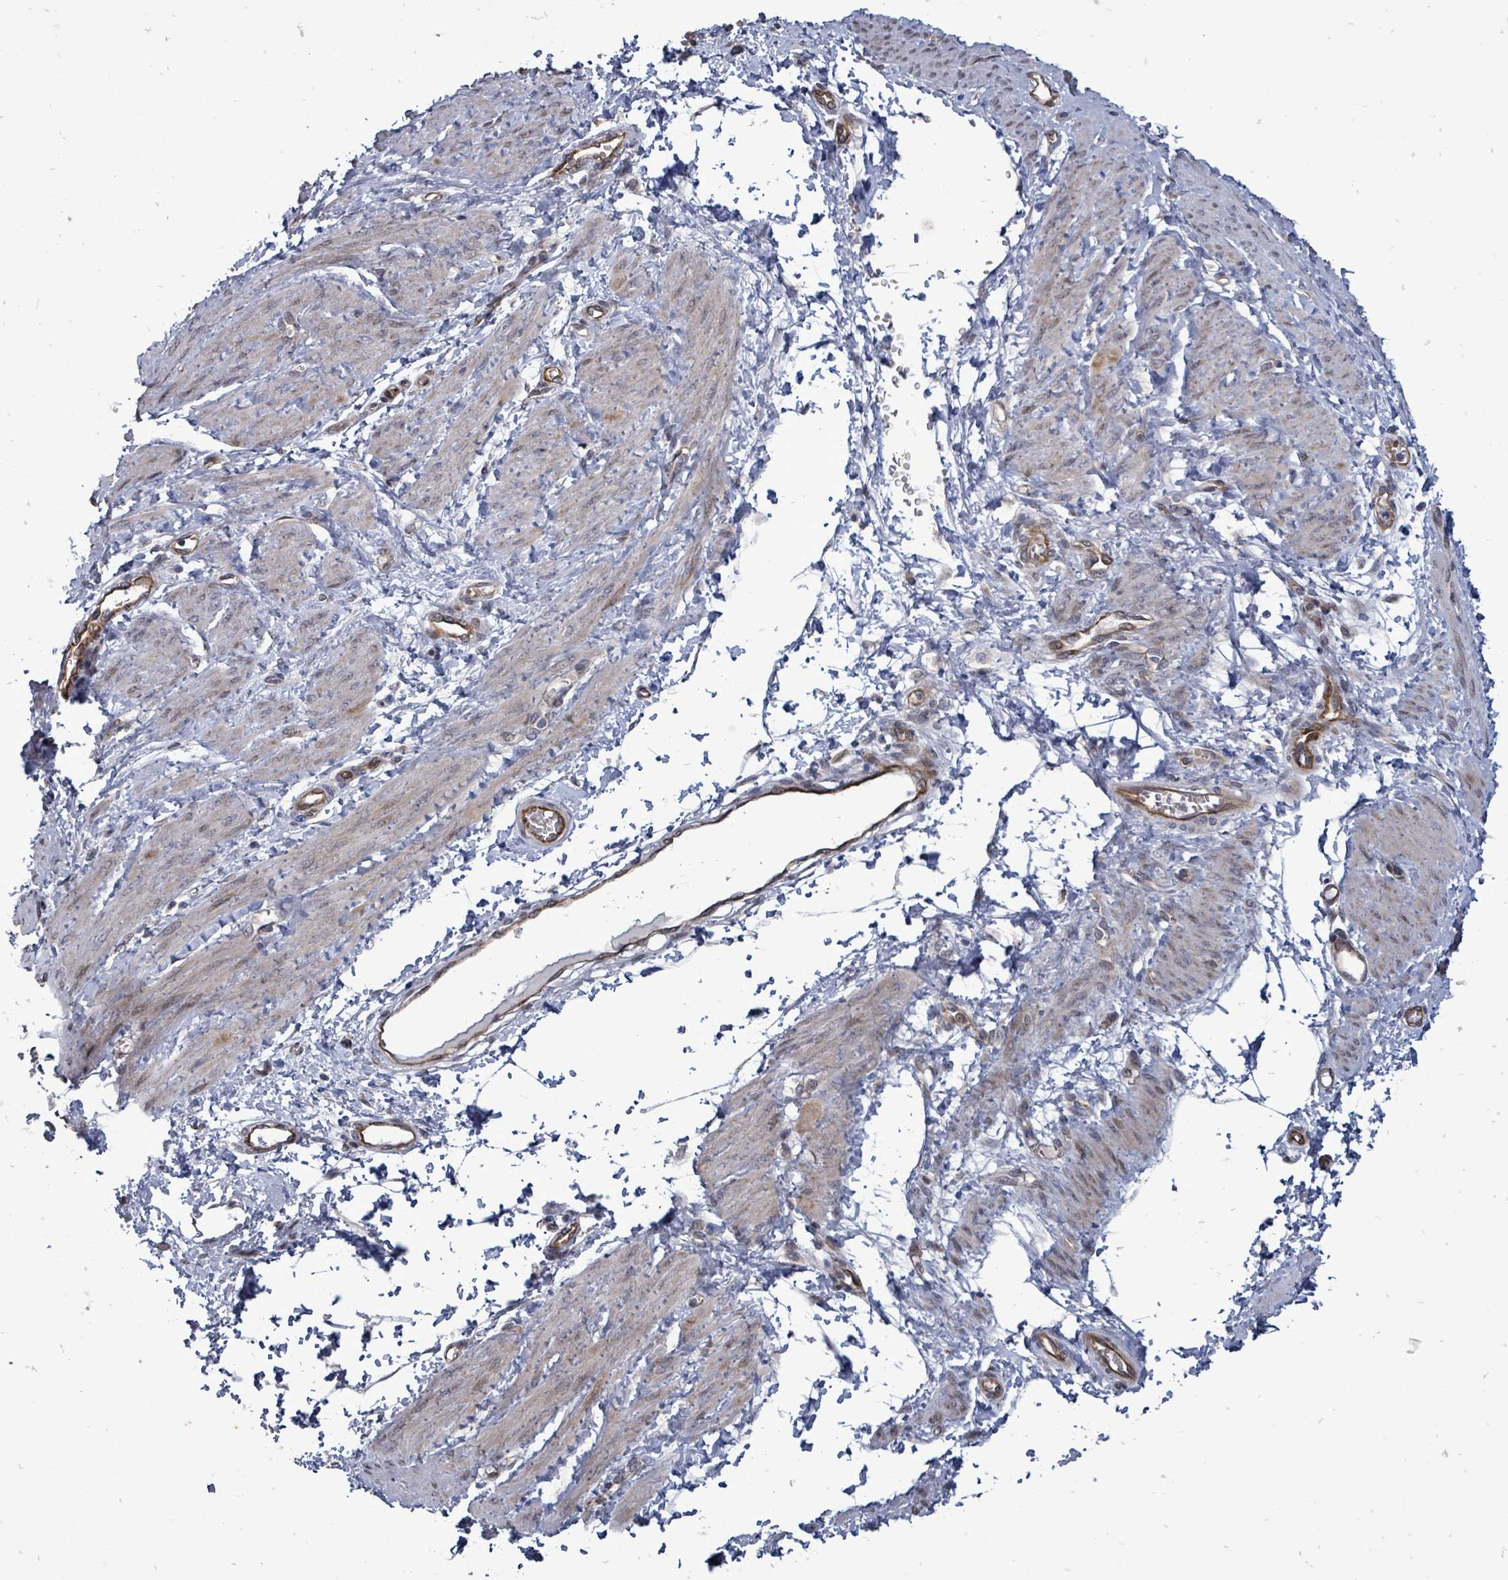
{"staining": {"intensity": "weak", "quantity": "25%-75%", "location": "cytoplasmic/membranous"}, "tissue": "smooth muscle", "cell_type": "Smooth muscle cells", "image_type": "normal", "snomed": [{"axis": "morphology", "description": "Normal tissue, NOS"}, {"axis": "topography", "description": "Smooth muscle"}, {"axis": "topography", "description": "Uterus"}], "caption": "Immunohistochemical staining of normal smooth muscle displays 25%-75% levels of weak cytoplasmic/membranous protein positivity in approximately 25%-75% of smooth muscle cells.", "gene": "RALGAPB", "patient": {"sex": "female", "age": 39}}